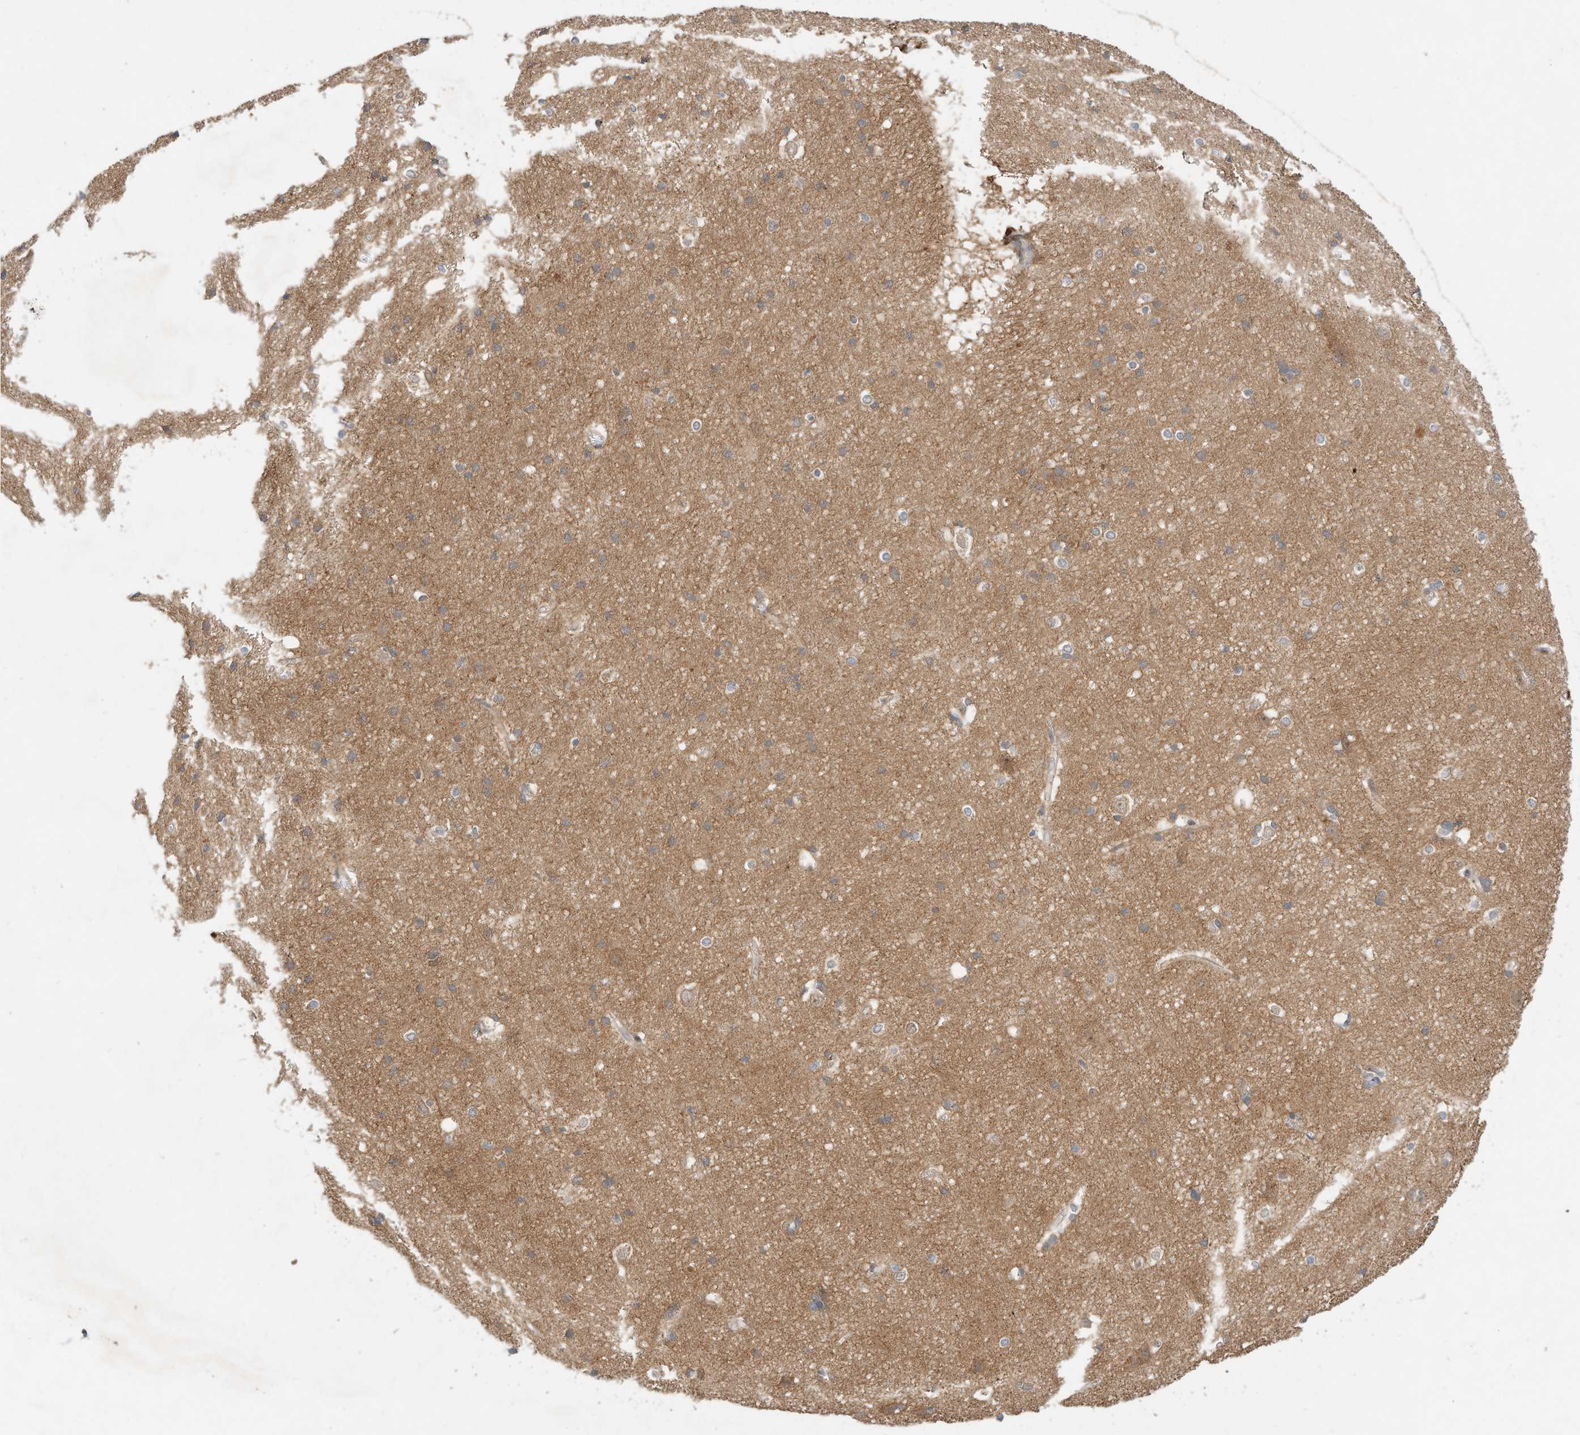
{"staining": {"intensity": "moderate", "quantity": ">75%", "location": "cytoplasmic/membranous"}, "tissue": "cerebral cortex", "cell_type": "Endothelial cells", "image_type": "normal", "snomed": [{"axis": "morphology", "description": "Normal tissue, NOS"}, {"axis": "topography", "description": "Cerebral cortex"}], "caption": "Immunohistochemistry image of benign human cerebral cortex stained for a protein (brown), which shows medium levels of moderate cytoplasmic/membranous staining in approximately >75% of endothelial cells.", "gene": "CPAMD8", "patient": {"sex": "male", "age": 54}}